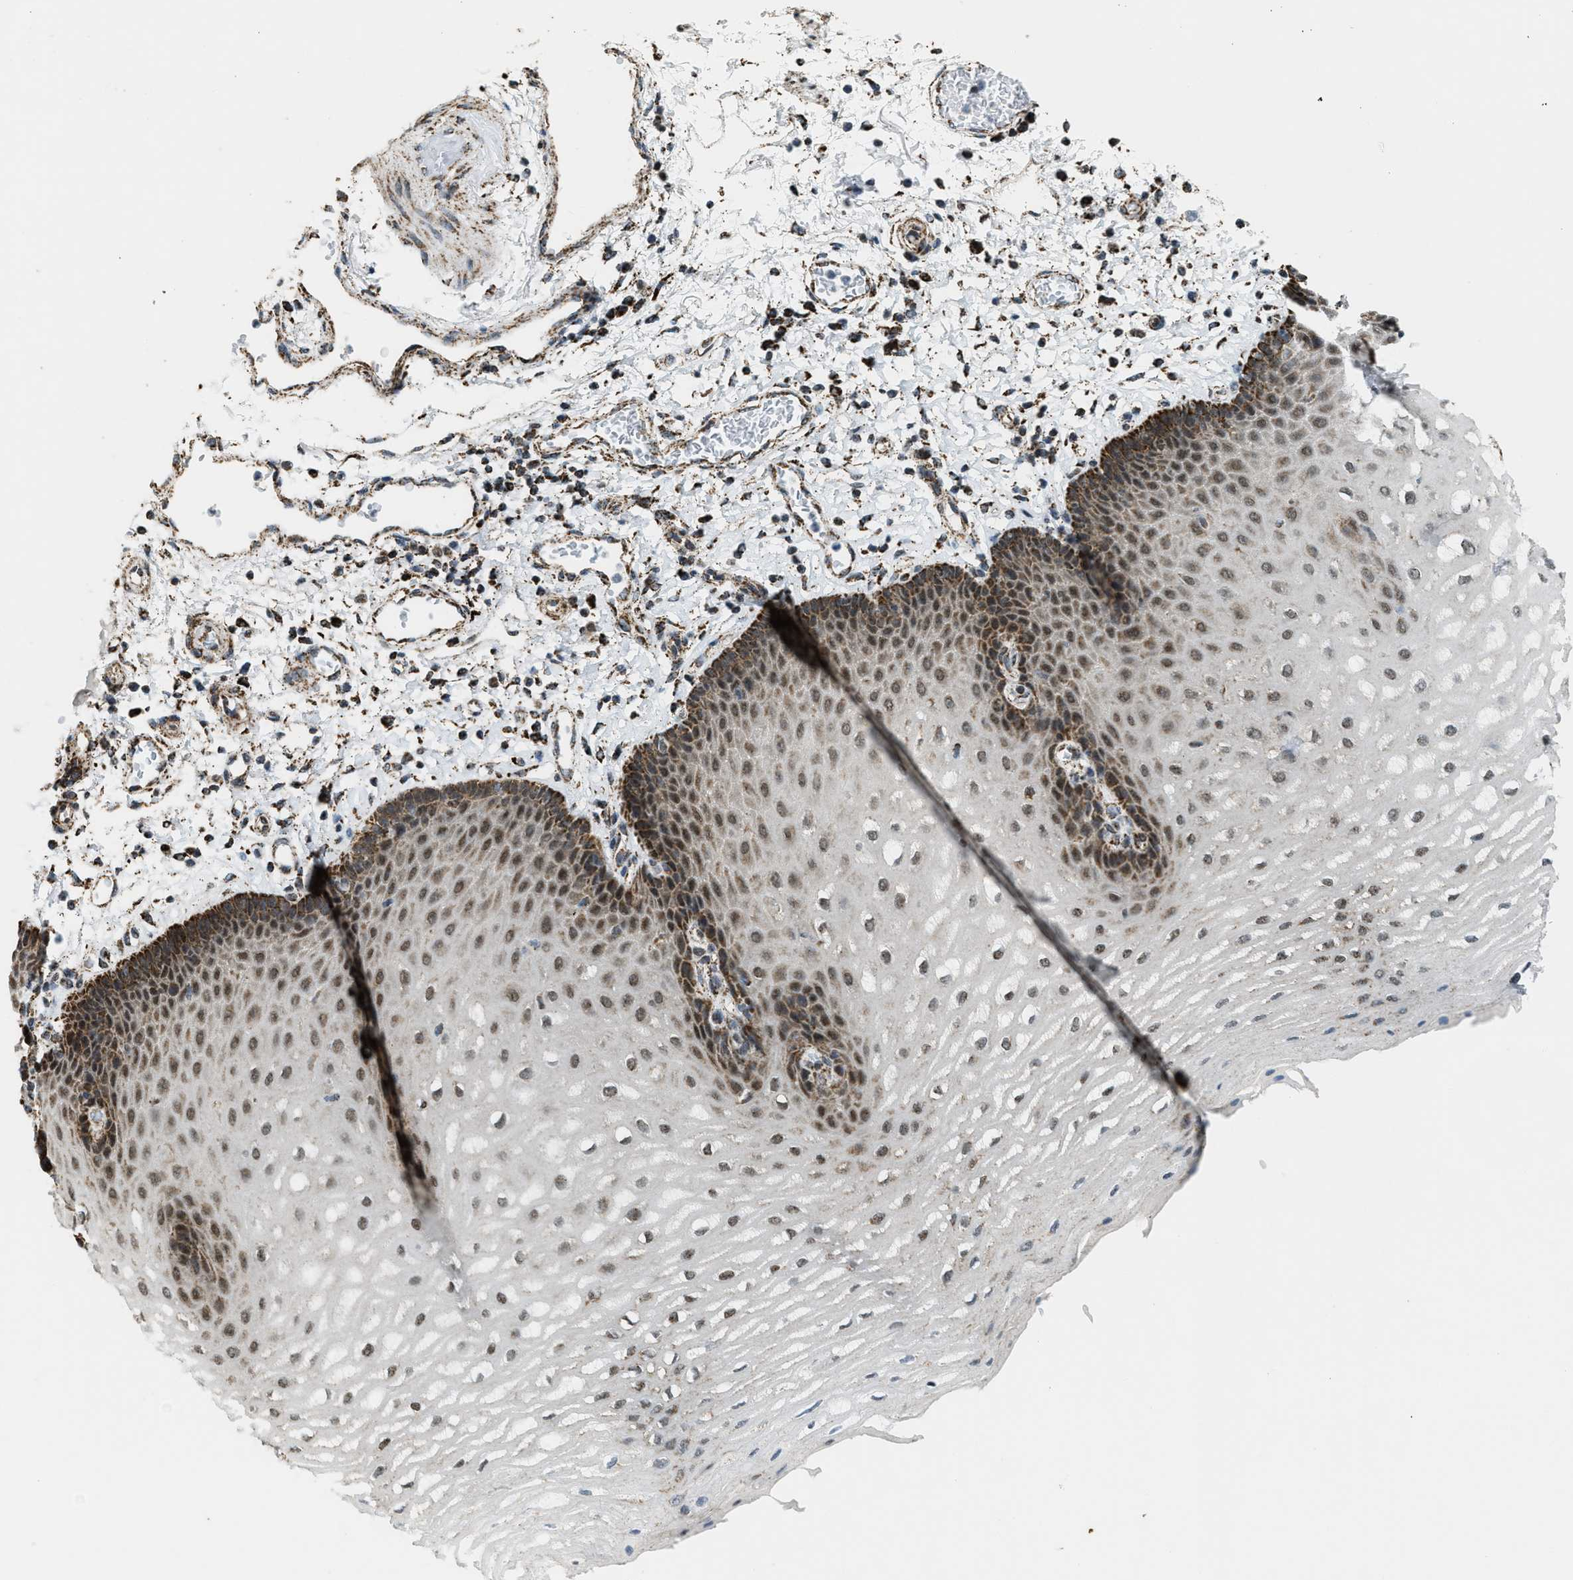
{"staining": {"intensity": "moderate", "quantity": ">75%", "location": "nuclear"}, "tissue": "esophagus", "cell_type": "Squamous epithelial cells", "image_type": "normal", "snomed": [{"axis": "morphology", "description": "Normal tissue, NOS"}, {"axis": "topography", "description": "Esophagus"}], "caption": "Brown immunohistochemical staining in normal human esophagus exhibits moderate nuclear staining in about >75% of squamous epithelial cells.", "gene": "HIBADH", "patient": {"sex": "male", "age": 54}}